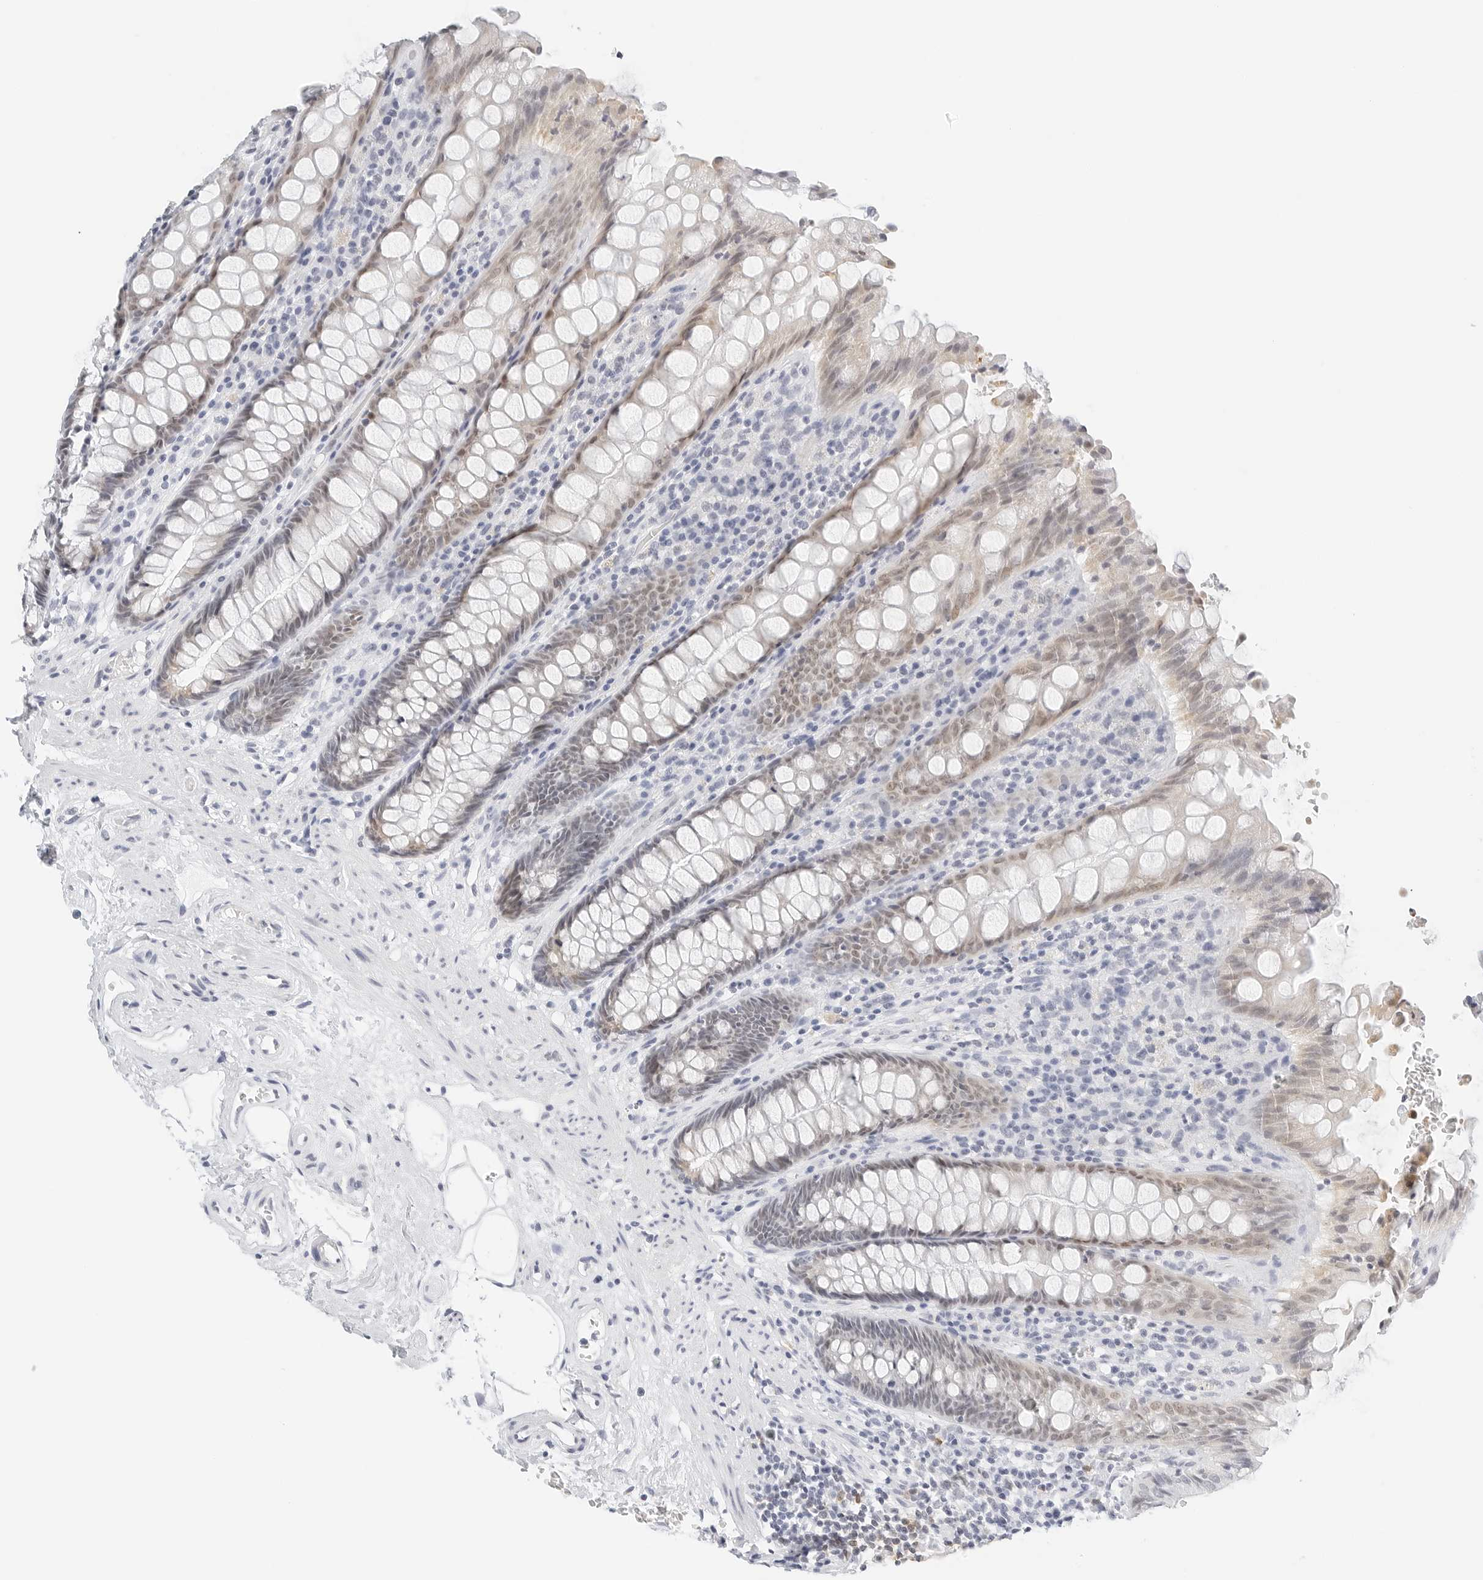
{"staining": {"intensity": "weak", "quantity": "25%-75%", "location": "nuclear"}, "tissue": "rectum", "cell_type": "Glandular cells", "image_type": "normal", "snomed": [{"axis": "morphology", "description": "Normal tissue, NOS"}, {"axis": "topography", "description": "Rectum"}], "caption": "Rectum stained with DAB (3,3'-diaminobenzidine) immunohistochemistry (IHC) displays low levels of weak nuclear staining in about 25%-75% of glandular cells.", "gene": "CD22", "patient": {"sex": "male", "age": 64}}